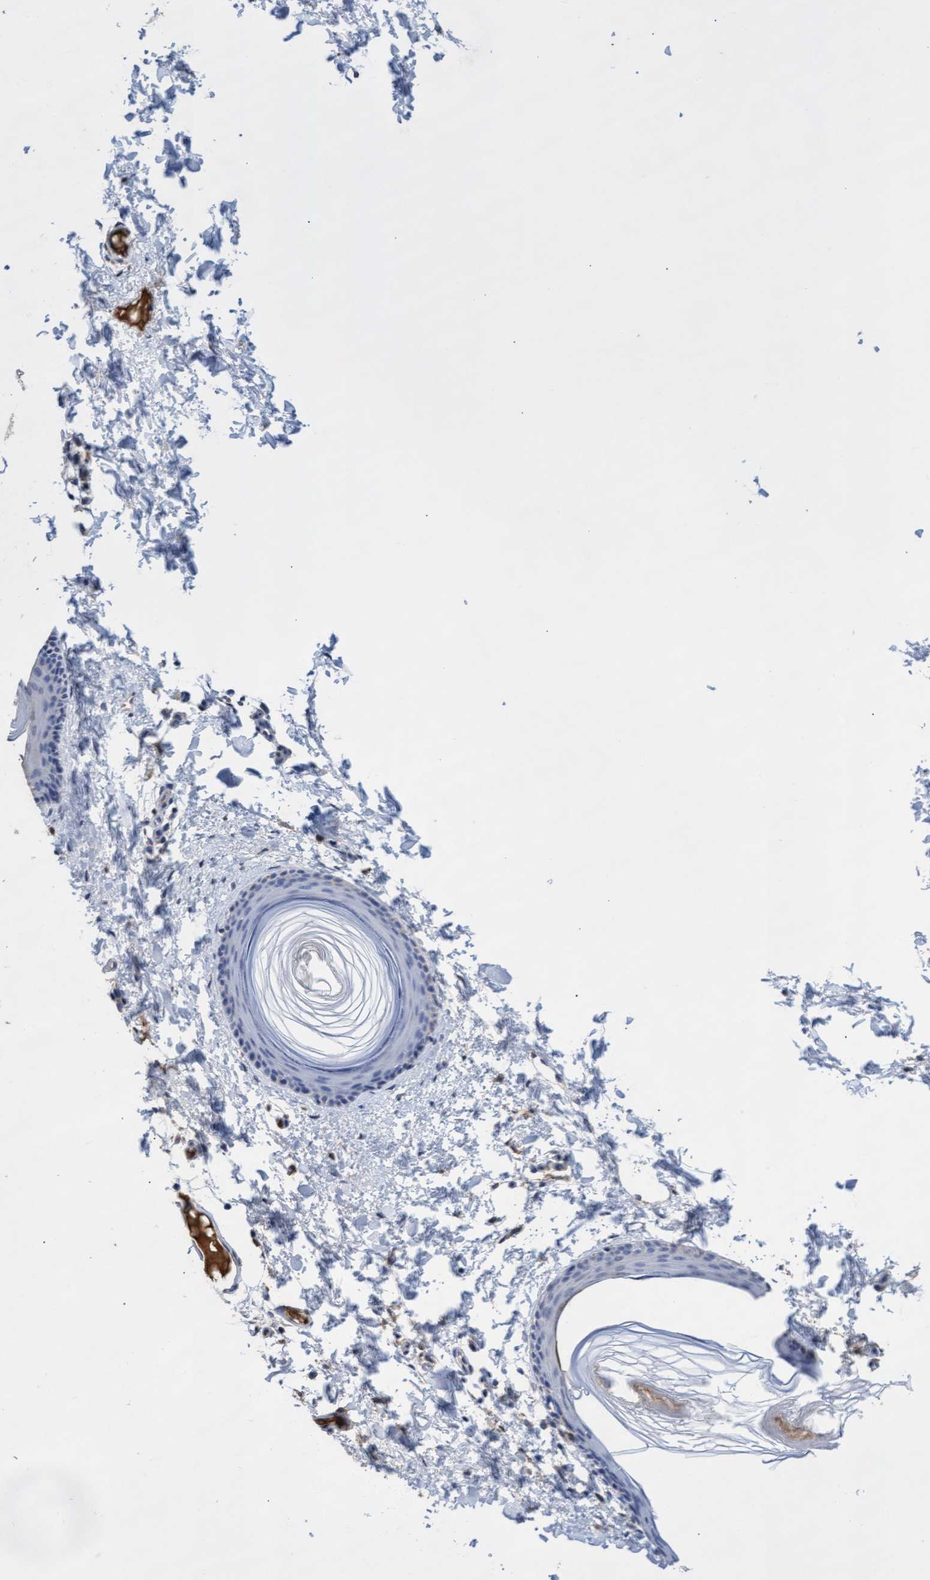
{"staining": {"intensity": "negative", "quantity": "none", "location": "none"}, "tissue": "skin", "cell_type": "Fibroblasts", "image_type": "normal", "snomed": [{"axis": "morphology", "description": "Normal tissue, NOS"}, {"axis": "topography", "description": "Skin"}], "caption": "Protein analysis of unremarkable skin exhibits no significant staining in fibroblasts. (Brightfield microscopy of DAB (3,3'-diaminobenzidine) immunohistochemistry (IHC) at high magnification).", "gene": "GPR39", "patient": {"sex": "female", "age": 27}}